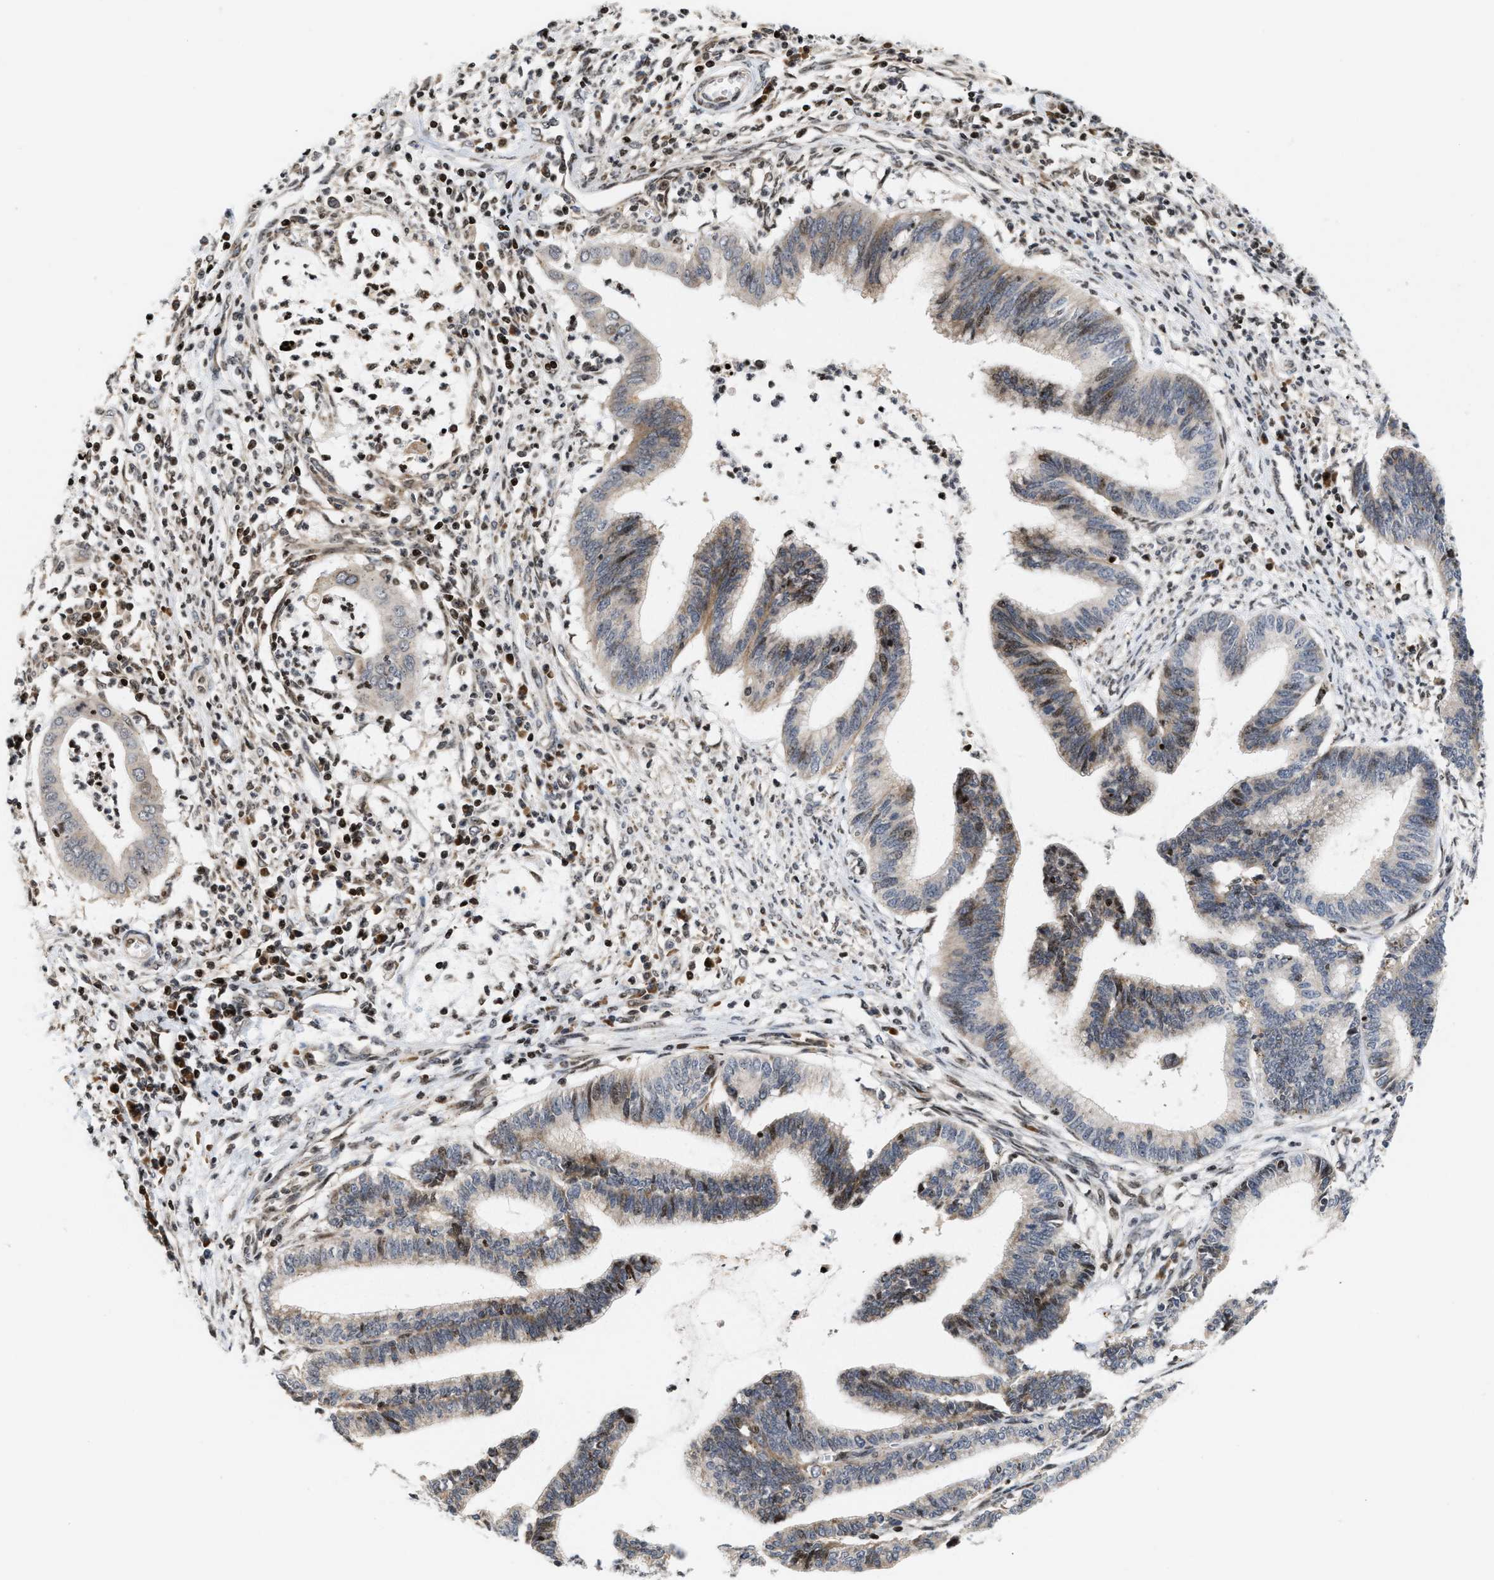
{"staining": {"intensity": "moderate", "quantity": "25%-75%", "location": "cytoplasmic/membranous"}, "tissue": "cervical cancer", "cell_type": "Tumor cells", "image_type": "cancer", "snomed": [{"axis": "morphology", "description": "Adenocarcinoma, NOS"}, {"axis": "topography", "description": "Cervix"}], "caption": "Human cervical cancer stained for a protein (brown) displays moderate cytoplasmic/membranous positive staining in about 25%-75% of tumor cells.", "gene": "PDZD2", "patient": {"sex": "female", "age": 36}}